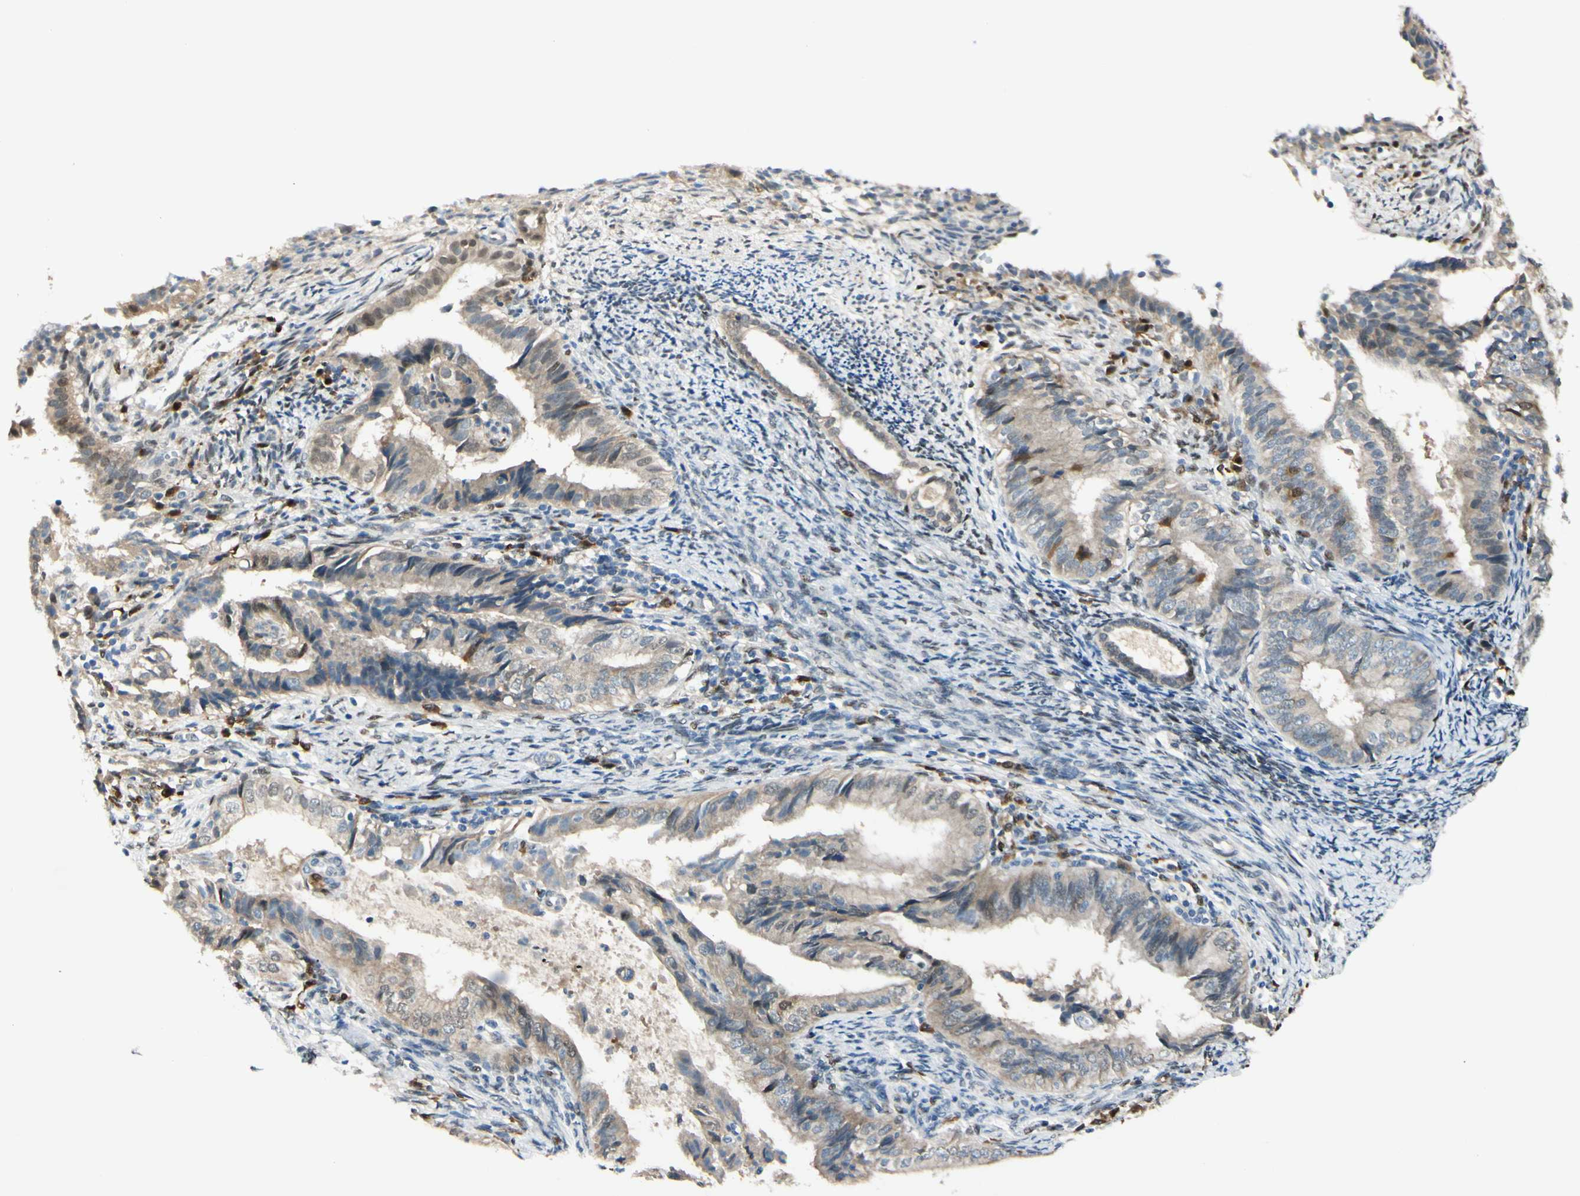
{"staining": {"intensity": "moderate", "quantity": "<25%", "location": "nuclear"}, "tissue": "endometrial cancer", "cell_type": "Tumor cells", "image_type": "cancer", "snomed": [{"axis": "morphology", "description": "Adenocarcinoma, NOS"}, {"axis": "topography", "description": "Endometrium"}], "caption": "Immunohistochemistry (IHC) image of neoplastic tissue: endometrial cancer stained using immunohistochemistry exhibits low levels of moderate protein expression localized specifically in the nuclear of tumor cells, appearing as a nuclear brown color.", "gene": "PTTG1", "patient": {"sex": "female", "age": 58}}